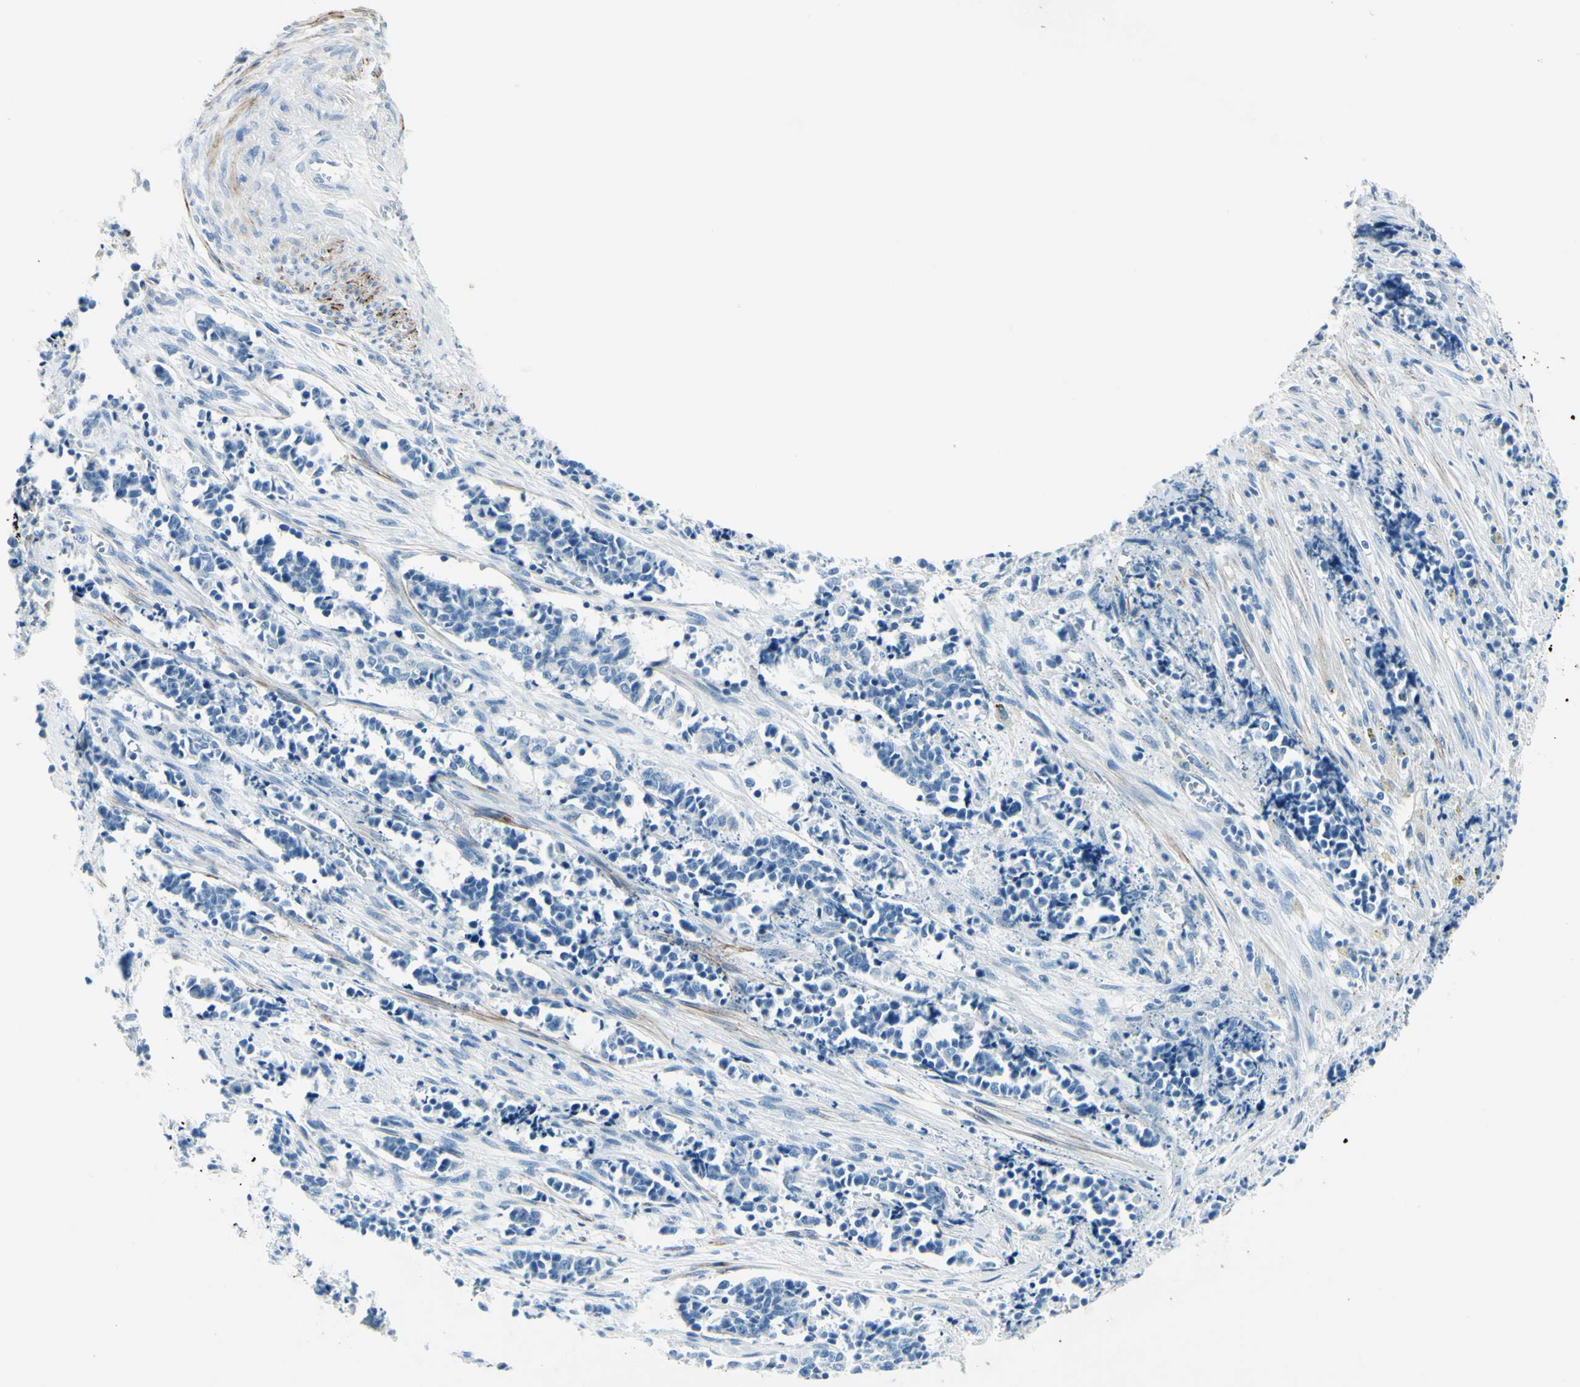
{"staining": {"intensity": "negative", "quantity": "none", "location": "none"}, "tissue": "cervical cancer", "cell_type": "Tumor cells", "image_type": "cancer", "snomed": [{"axis": "morphology", "description": "Normal tissue, NOS"}, {"axis": "morphology", "description": "Squamous cell carcinoma, NOS"}, {"axis": "topography", "description": "Cervix"}], "caption": "Image shows no significant protein staining in tumor cells of cervical squamous cell carcinoma.", "gene": "CDH15", "patient": {"sex": "female", "age": 35}}